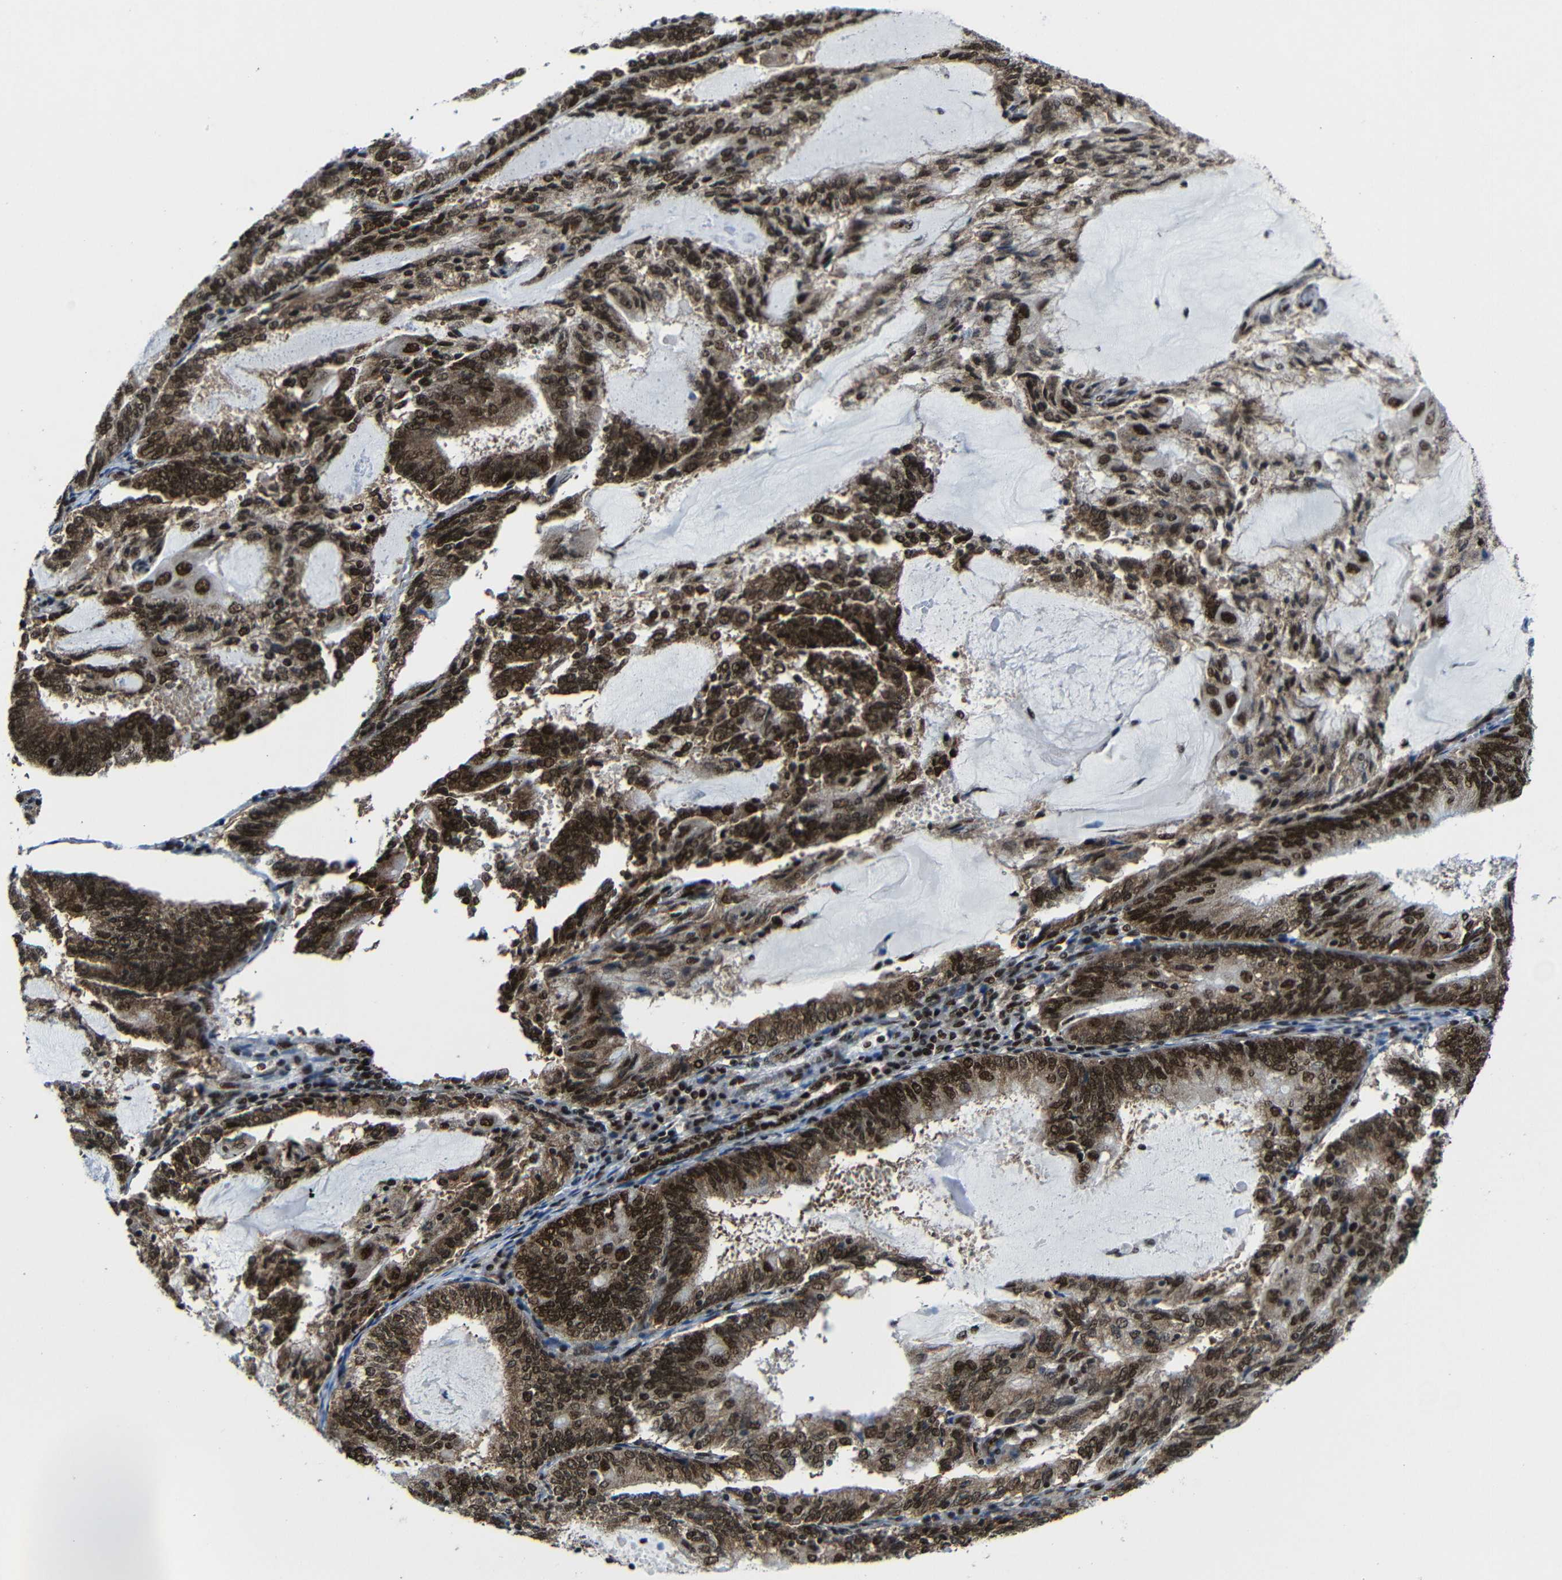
{"staining": {"intensity": "strong", "quantity": ">75%", "location": "nuclear"}, "tissue": "endometrial cancer", "cell_type": "Tumor cells", "image_type": "cancer", "snomed": [{"axis": "morphology", "description": "Adenocarcinoma, NOS"}, {"axis": "topography", "description": "Endometrium"}], "caption": "The immunohistochemical stain highlights strong nuclear staining in tumor cells of endometrial adenocarcinoma tissue.", "gene": "PTBP1", "patient": {"sex": "female", "age": 81}}